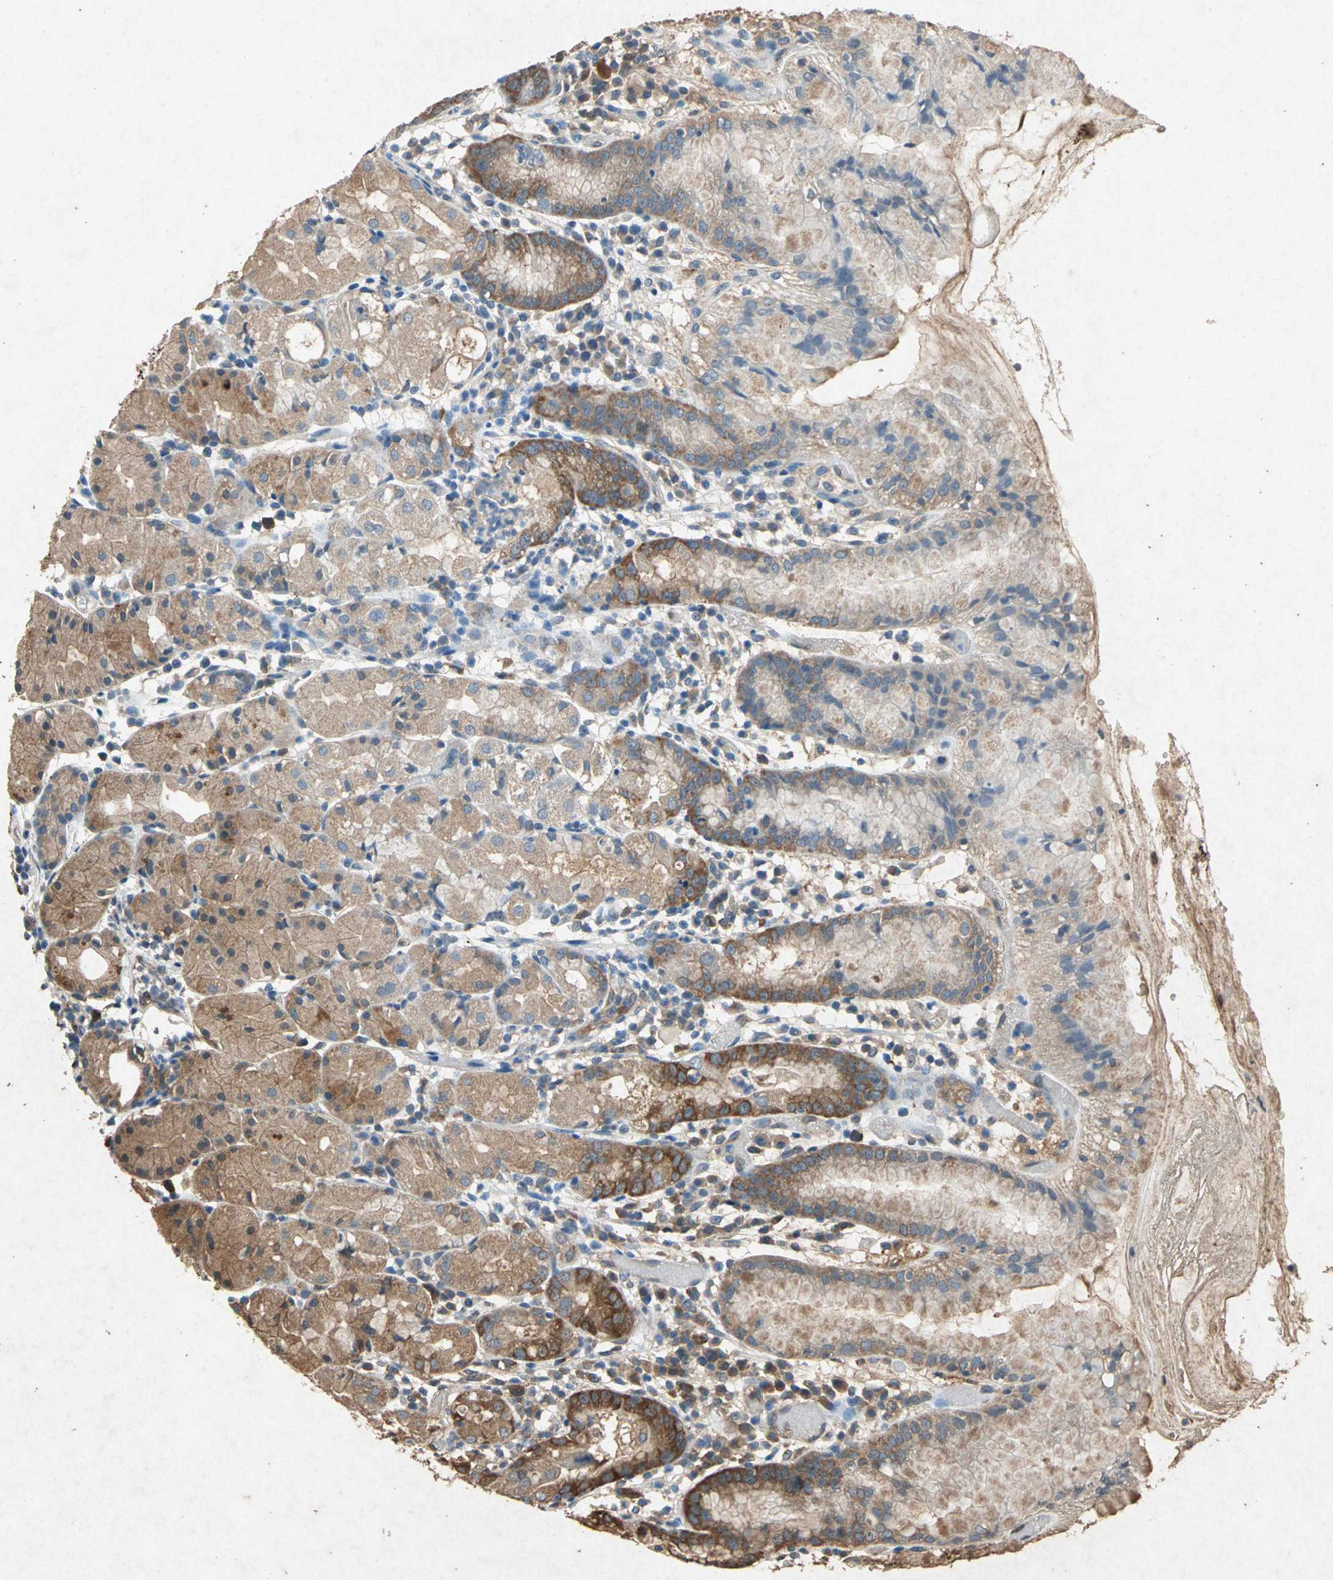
{"staining": {"intensity": "moderate", "quantity": ">75%", "location": "cytoplasmic/membranous"}, "tissue": "stomach", "cell_type": "Glandular cells", "image_type": "normal", "snomed": [{"axis": "morphology", "description": "Normal tissue, NOS"}, {"axis": "topography", "description": "Stomach"}, {"axis": "topography", "description": "Stomach, lower"}], "caption": "Normal stomach reveals moderate cytoplasmic/membranous expression in about >75% of glandular cells, visualized by immunohistochemistry. (brown staining indicates protein expression, while blue staining denotes nuclei).", "gene": "HSP90AB1", "patient": {"sex": "female", "age": 75}}